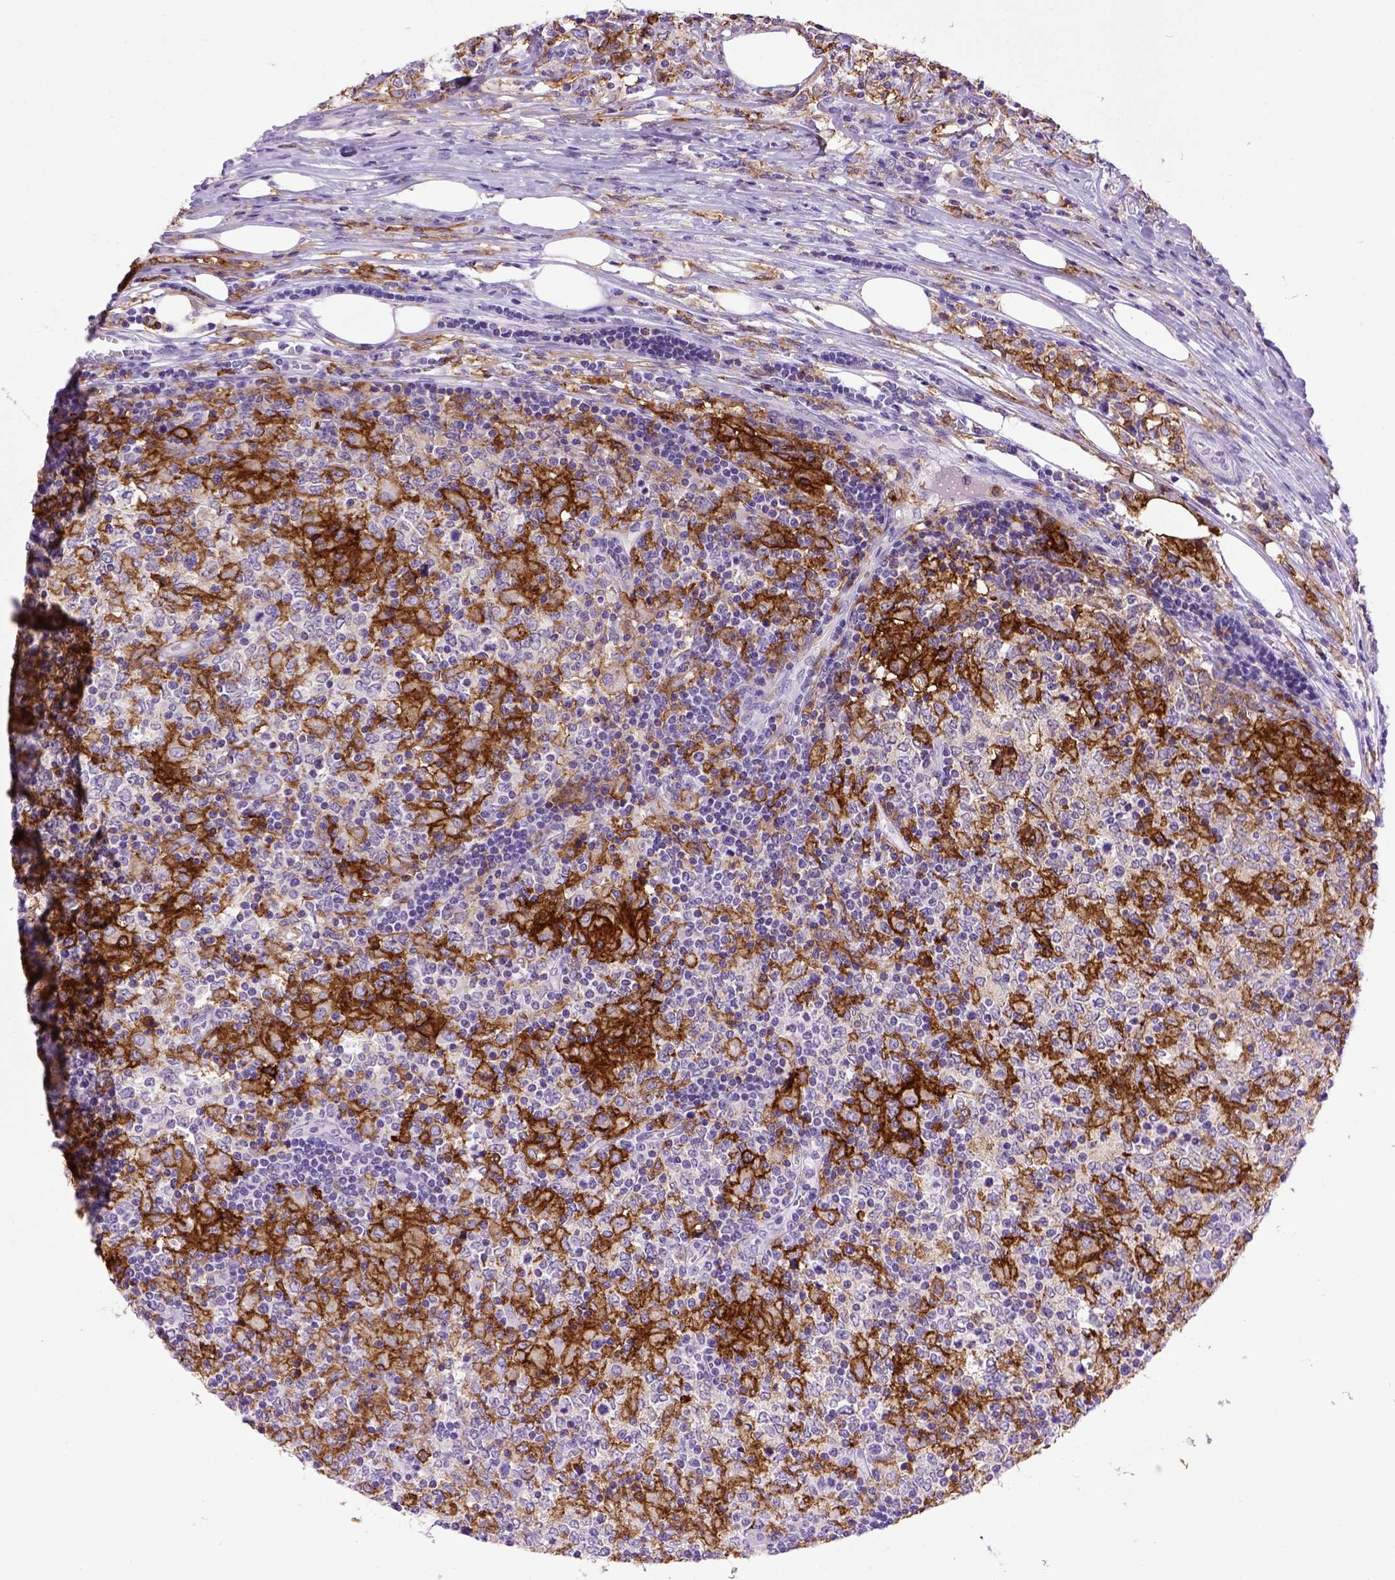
{"staining": {"intensity": "negative", "quantity": "none", "location": "none"}, "tissue": "lymphoma", "cell_type": "Tumor cells", "image_type": "cancer", "snomed": [{"axis": "morphology", "description": "Malignant lymphoma, non-Hodgkin's type, High grade"}, {"axis": "topography", "description": "Lymph node"}], "caption": "The IHC histopathology image has no significant expression in tumor cells of lymphoma tissue.", "gene": "ITGAX", "patient": {"sex": "female", "age": 84}}